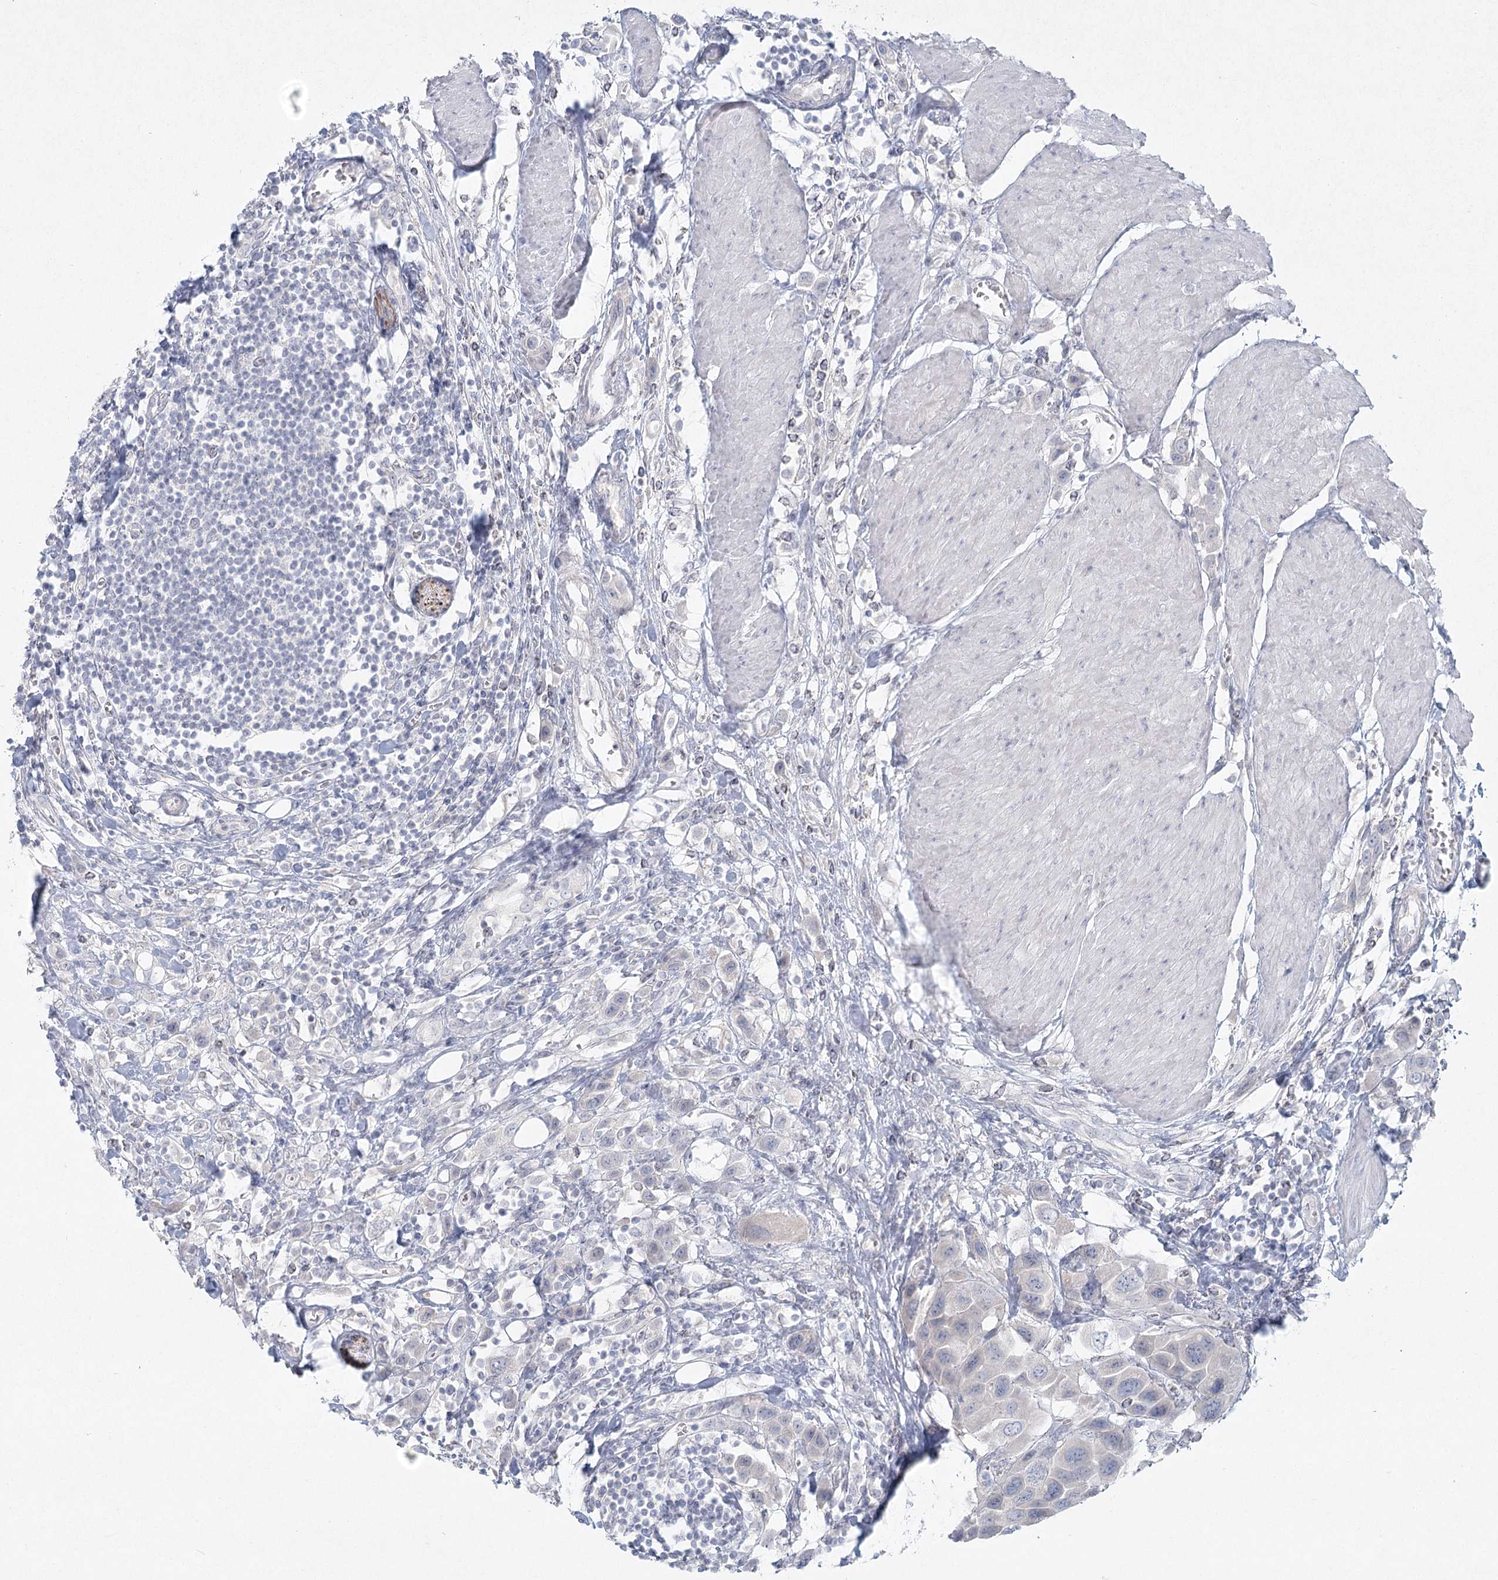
{"staining": {"intensity": "negative", "quantity": "none", "location": "none"}, "tissue": "urothelial cancer", "cell_type": "Tumor cells", "image_type": "cancer", "snomed": [{"axis": "morphology", "description": "Urothelial carcinoma, High grade"}, {"axis": "topography", "description": "Urinary bladder"}], "caption": "This is an immunohistochemistry (IHC) photomicrograph of high-grade urothelial carcinoma. There is no staining in tumor cells.", "gene": "LRP2BP", "patient": {"sex": "male", "age": 50}}